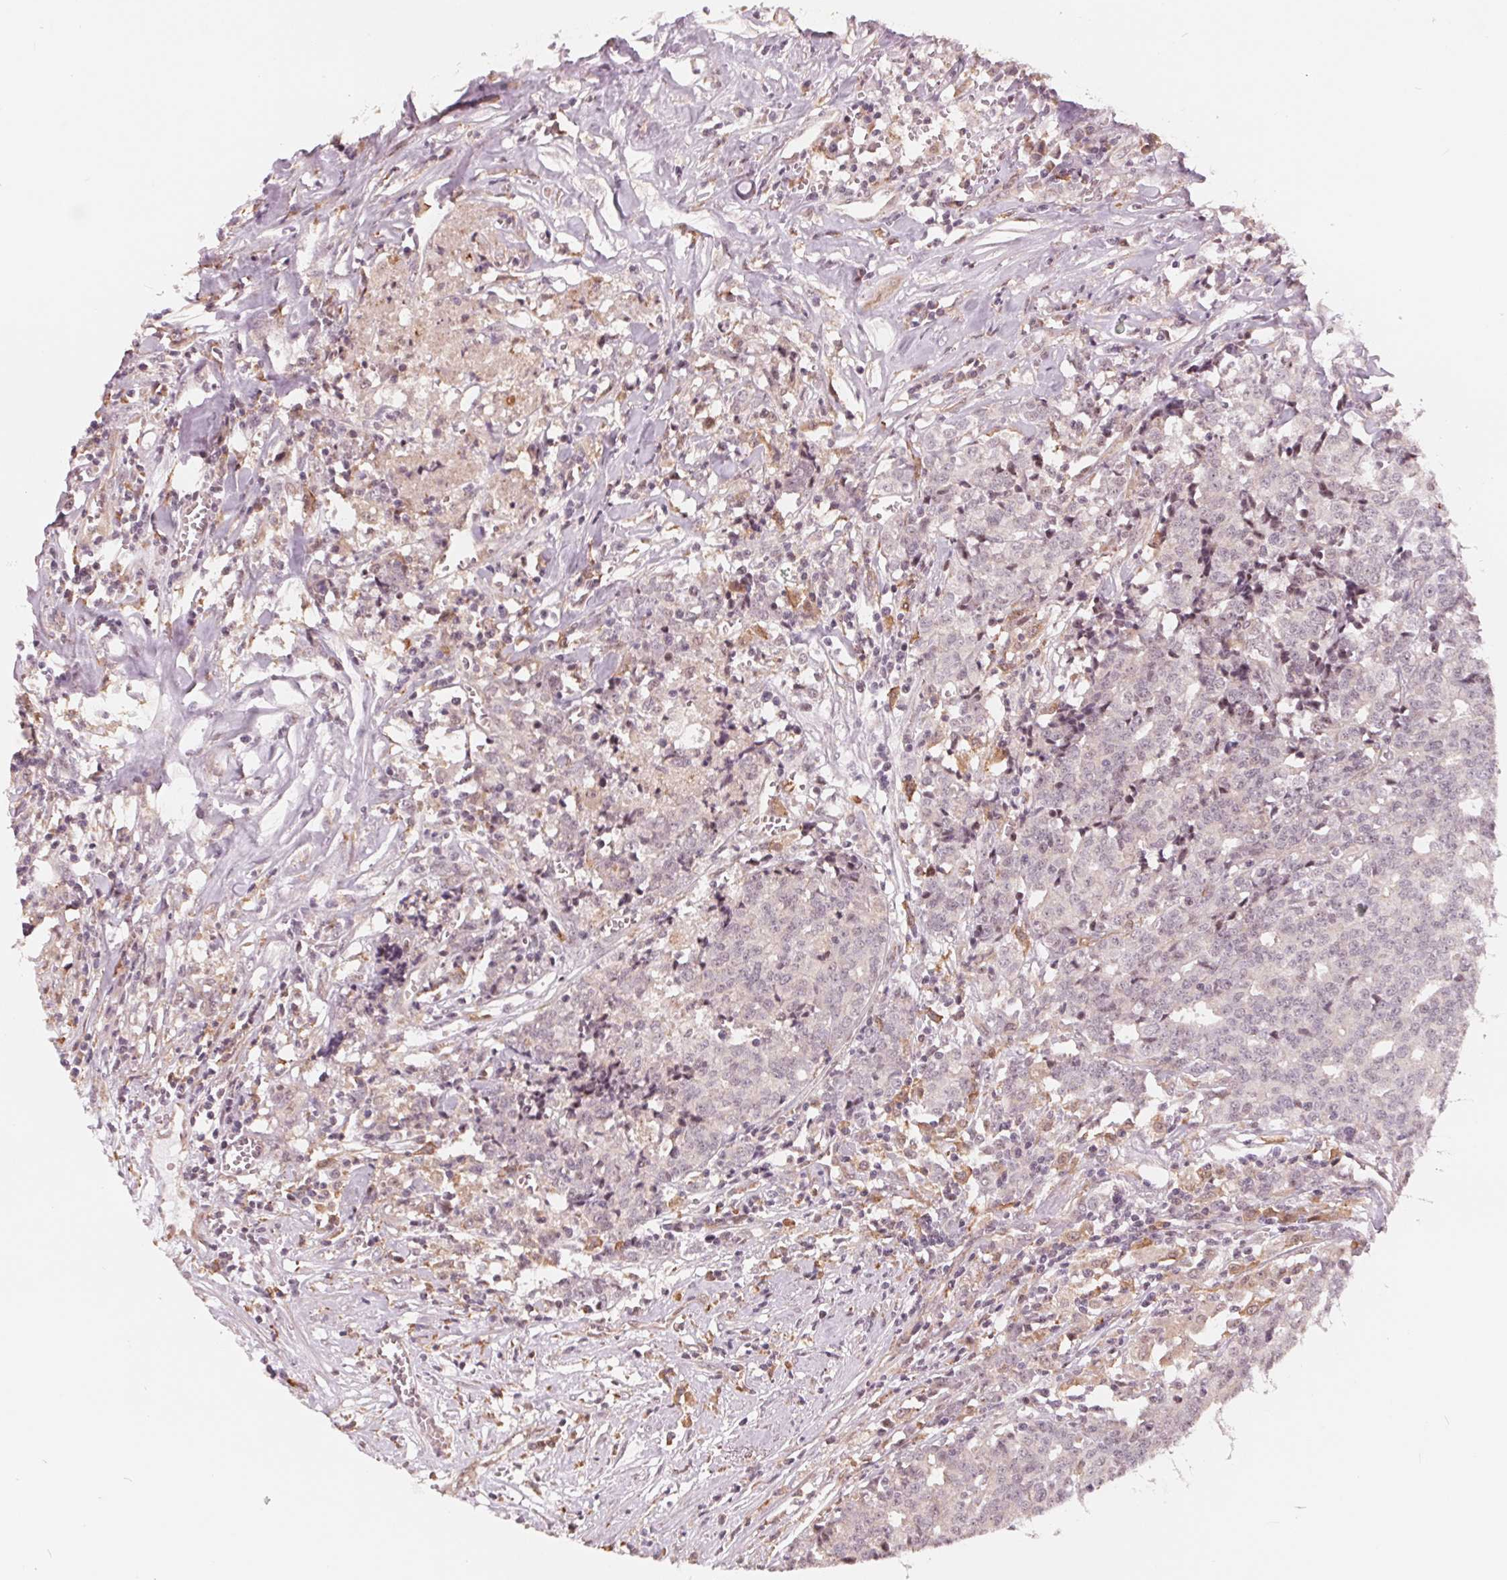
{"staining": {"intensity": "negative", "quantity": "none", "location": "none"}, "tissue": "prostate cancer", "cell_type": "Tumor cells", "image_type": "cancer", "snomed": [{"axis": "morphology", "description": "Adenocarcinoma, High grade"}, {"axis": "topography", "description": "Prostate and seminal vesicle, NOS"}], "caption": "This is an immunohistochemistry (IHC) image of human adenocarcinoma (high-grade) (prostate). There is no staining in tumor cells.", "gene": "IL9R", "patient": {"sex": "male", "age": 60}}